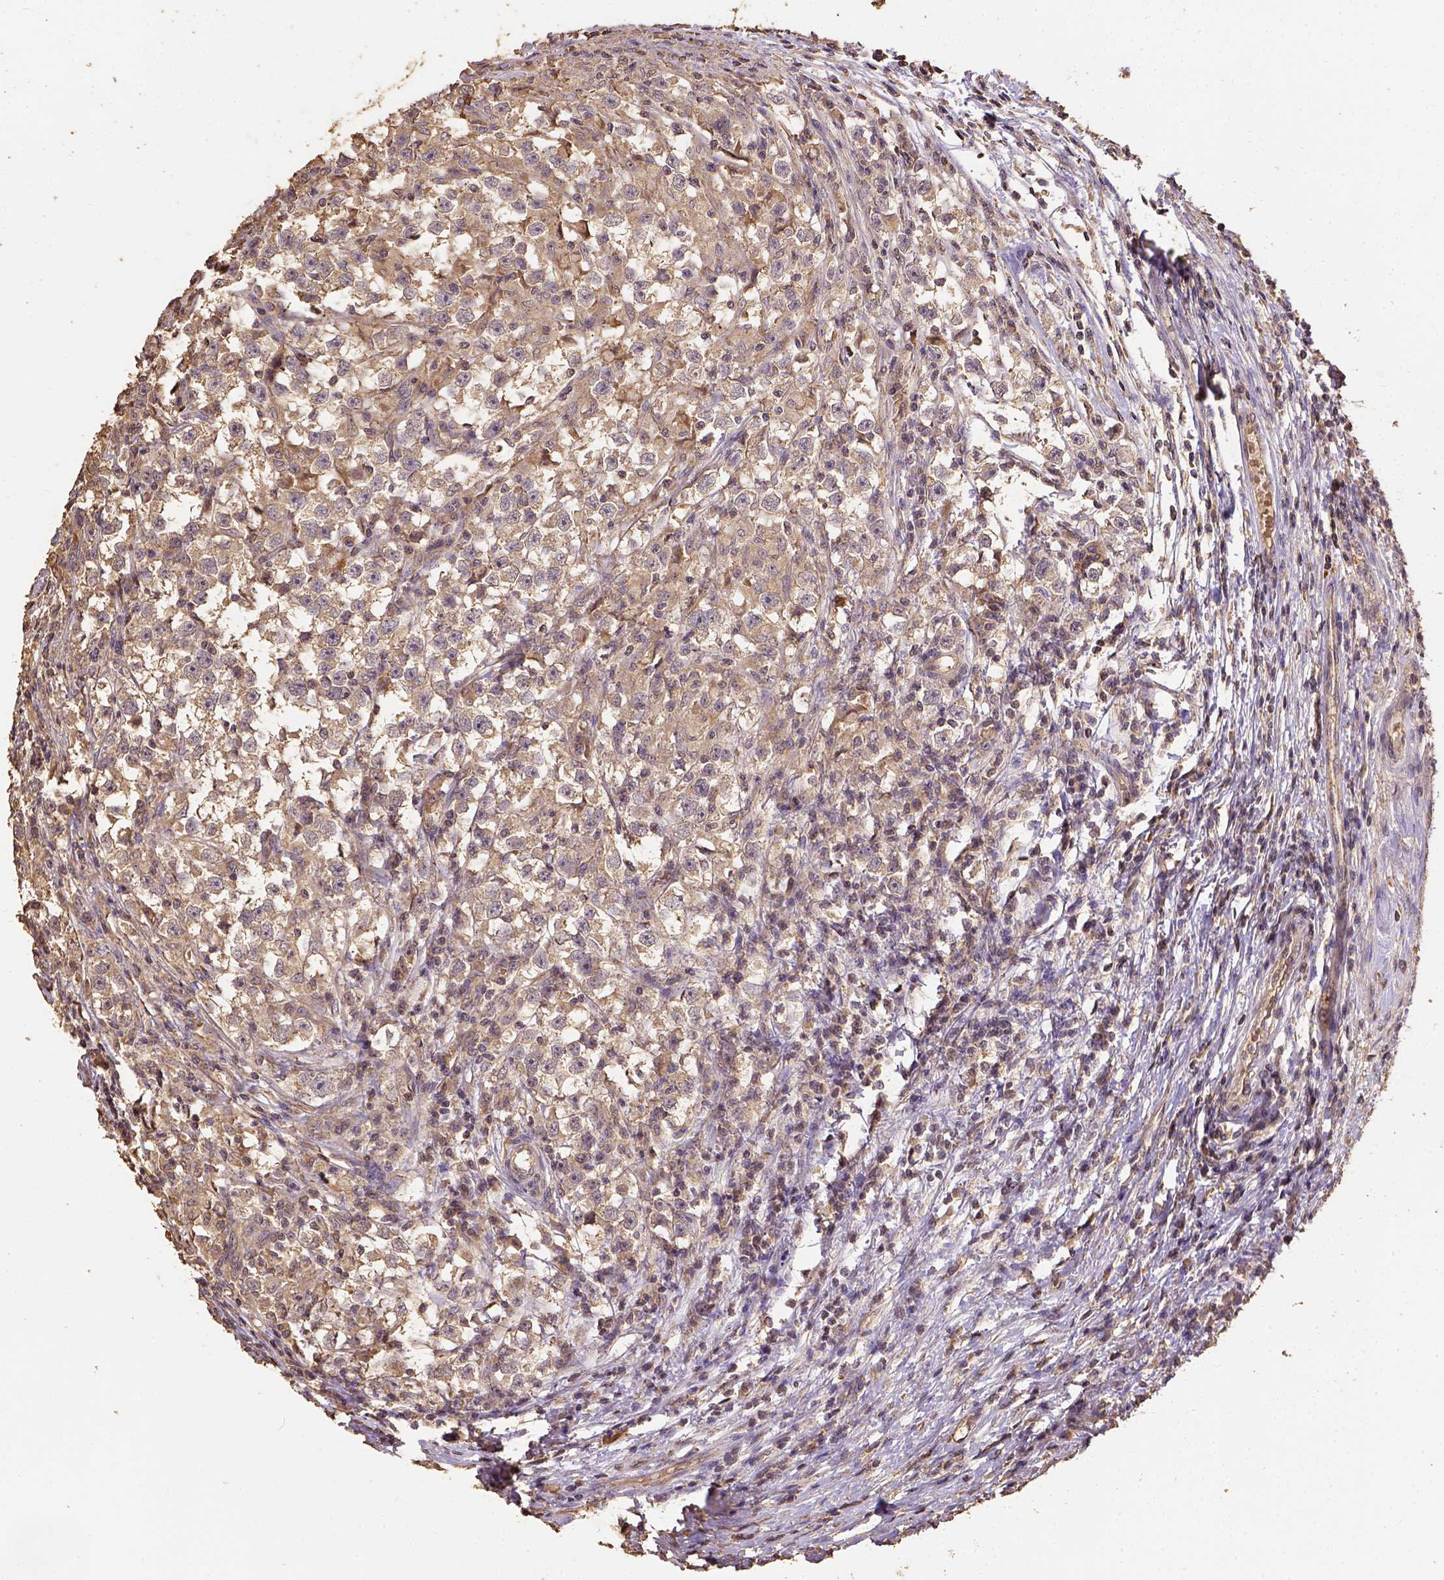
{"staining": {"intensity": "weak", "quantity": ">75%", "location": "cytoplasmic/membranous"}, "tissue": "testis cancer", "cell_type": "Tumor cells", "image_type": "cancer", "snomed": [{"axis": "morphology", "description": "Seminoma, NOS"}, {"axis": "topography", "description": "Testis"}], "caption": "Protein staining exhibits weak cytoplasmic/membranous expression in about >75% of tumor cells in testis seminoma.", "gene": "ATP1B3", "patient": {"sex": "male", "age": 33}}